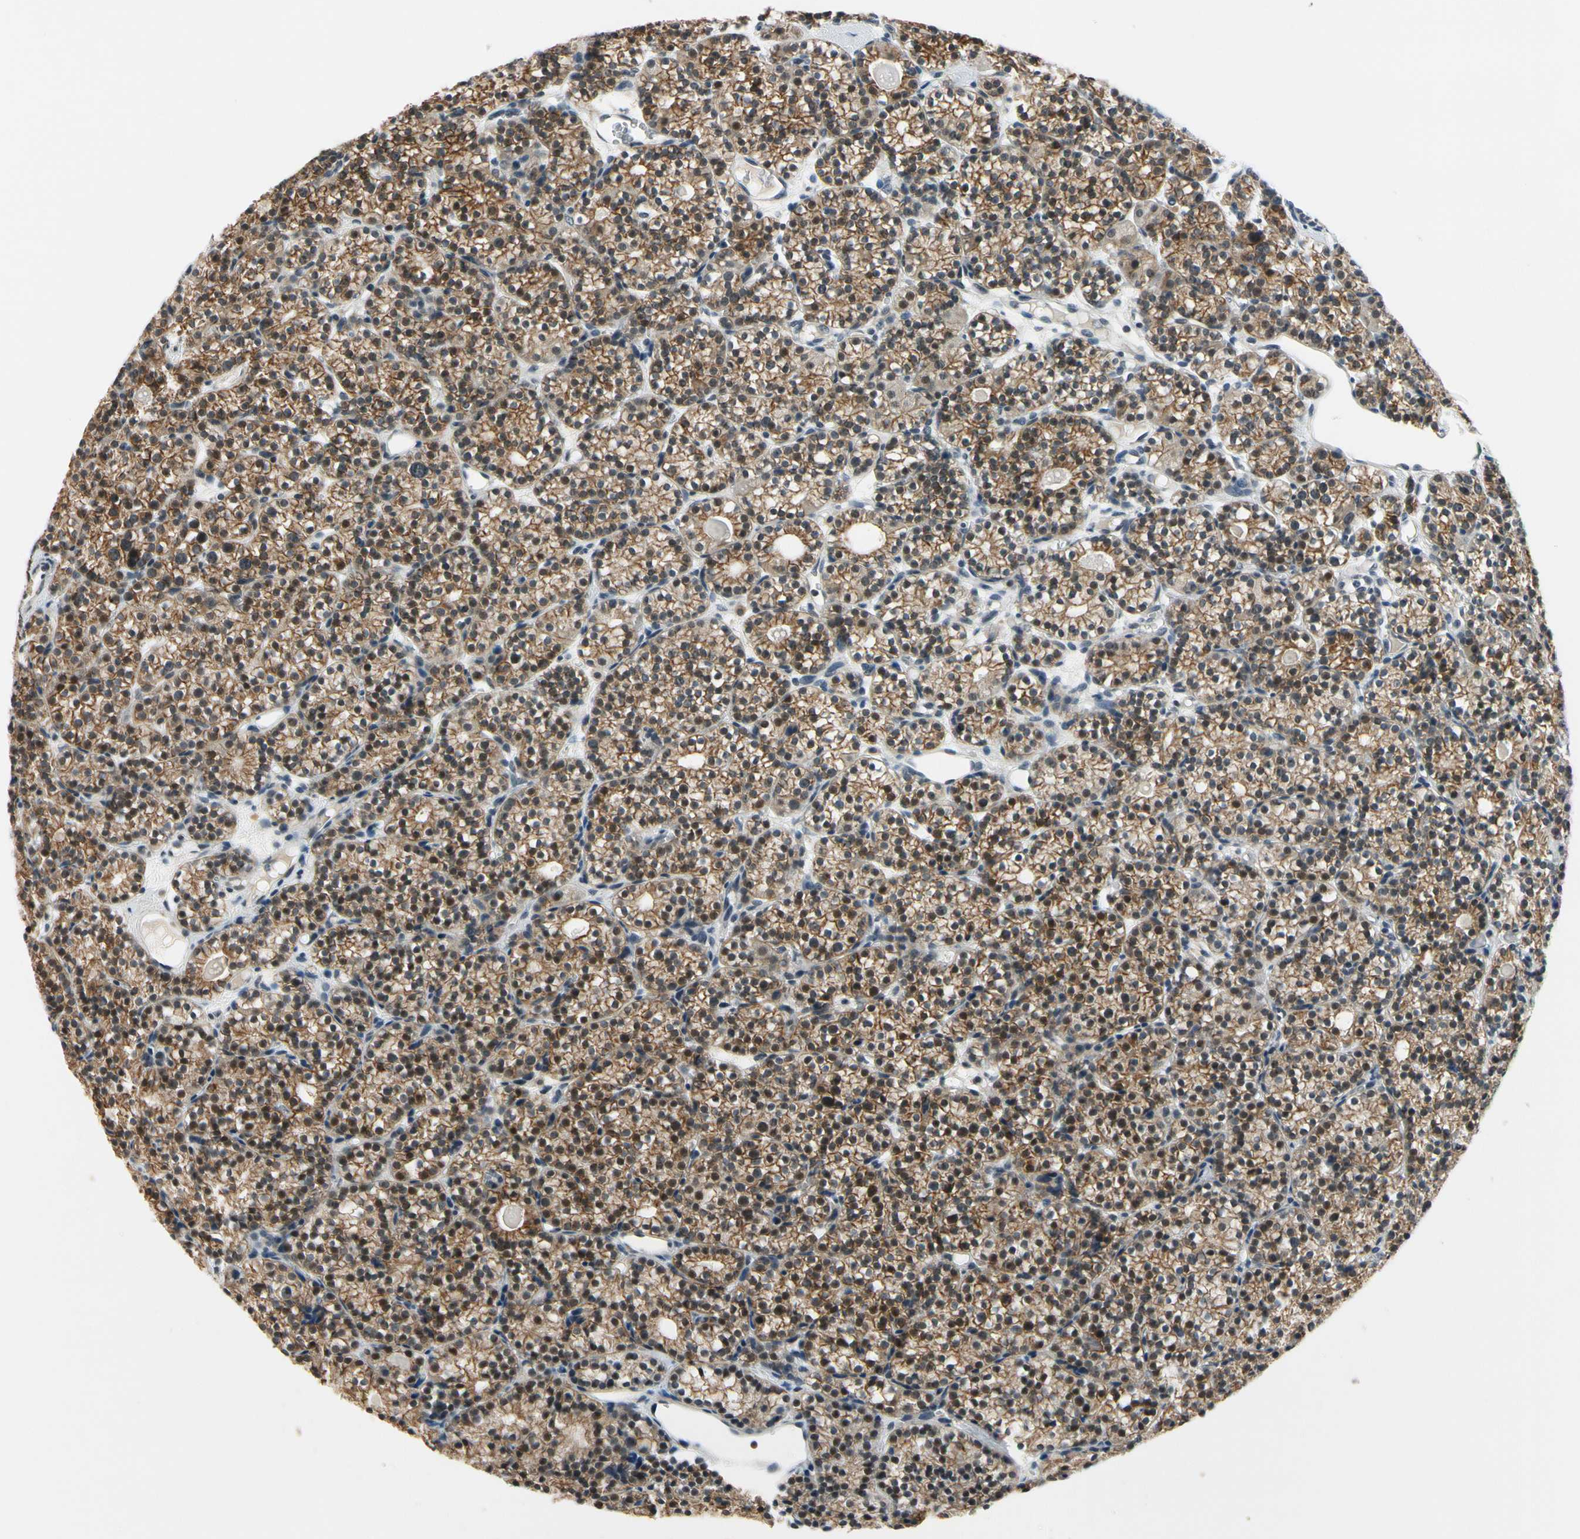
{"staining": {"intensity": "strong", "quantity": ">75%", "location": "cytoplasmic/membranous,nuclear"}, "tissue": "parathyroid gland", "cell_type": "Glandular cells", "image_type": "normal", "snomed": [{"axis": "morphology", "description": "Normal tissue, NOS"}, {"axis": "topography", "description": "Parathyroid gland"}], "caption": "Immunohistochemical staining of normal parathyroid gland demonstrates >75% levels of strong cytoplasmic/membranous,nuclear protein positivity in about >75% of glandular cells. The protein is stained brown, and the nuclei are stained in blue (DAB (3,3'-diaminobenzidine) IHC with brightfield microscopy, high magnification).", "gene": "TAF12", "patient": {"sex": "female", "age": 64}}